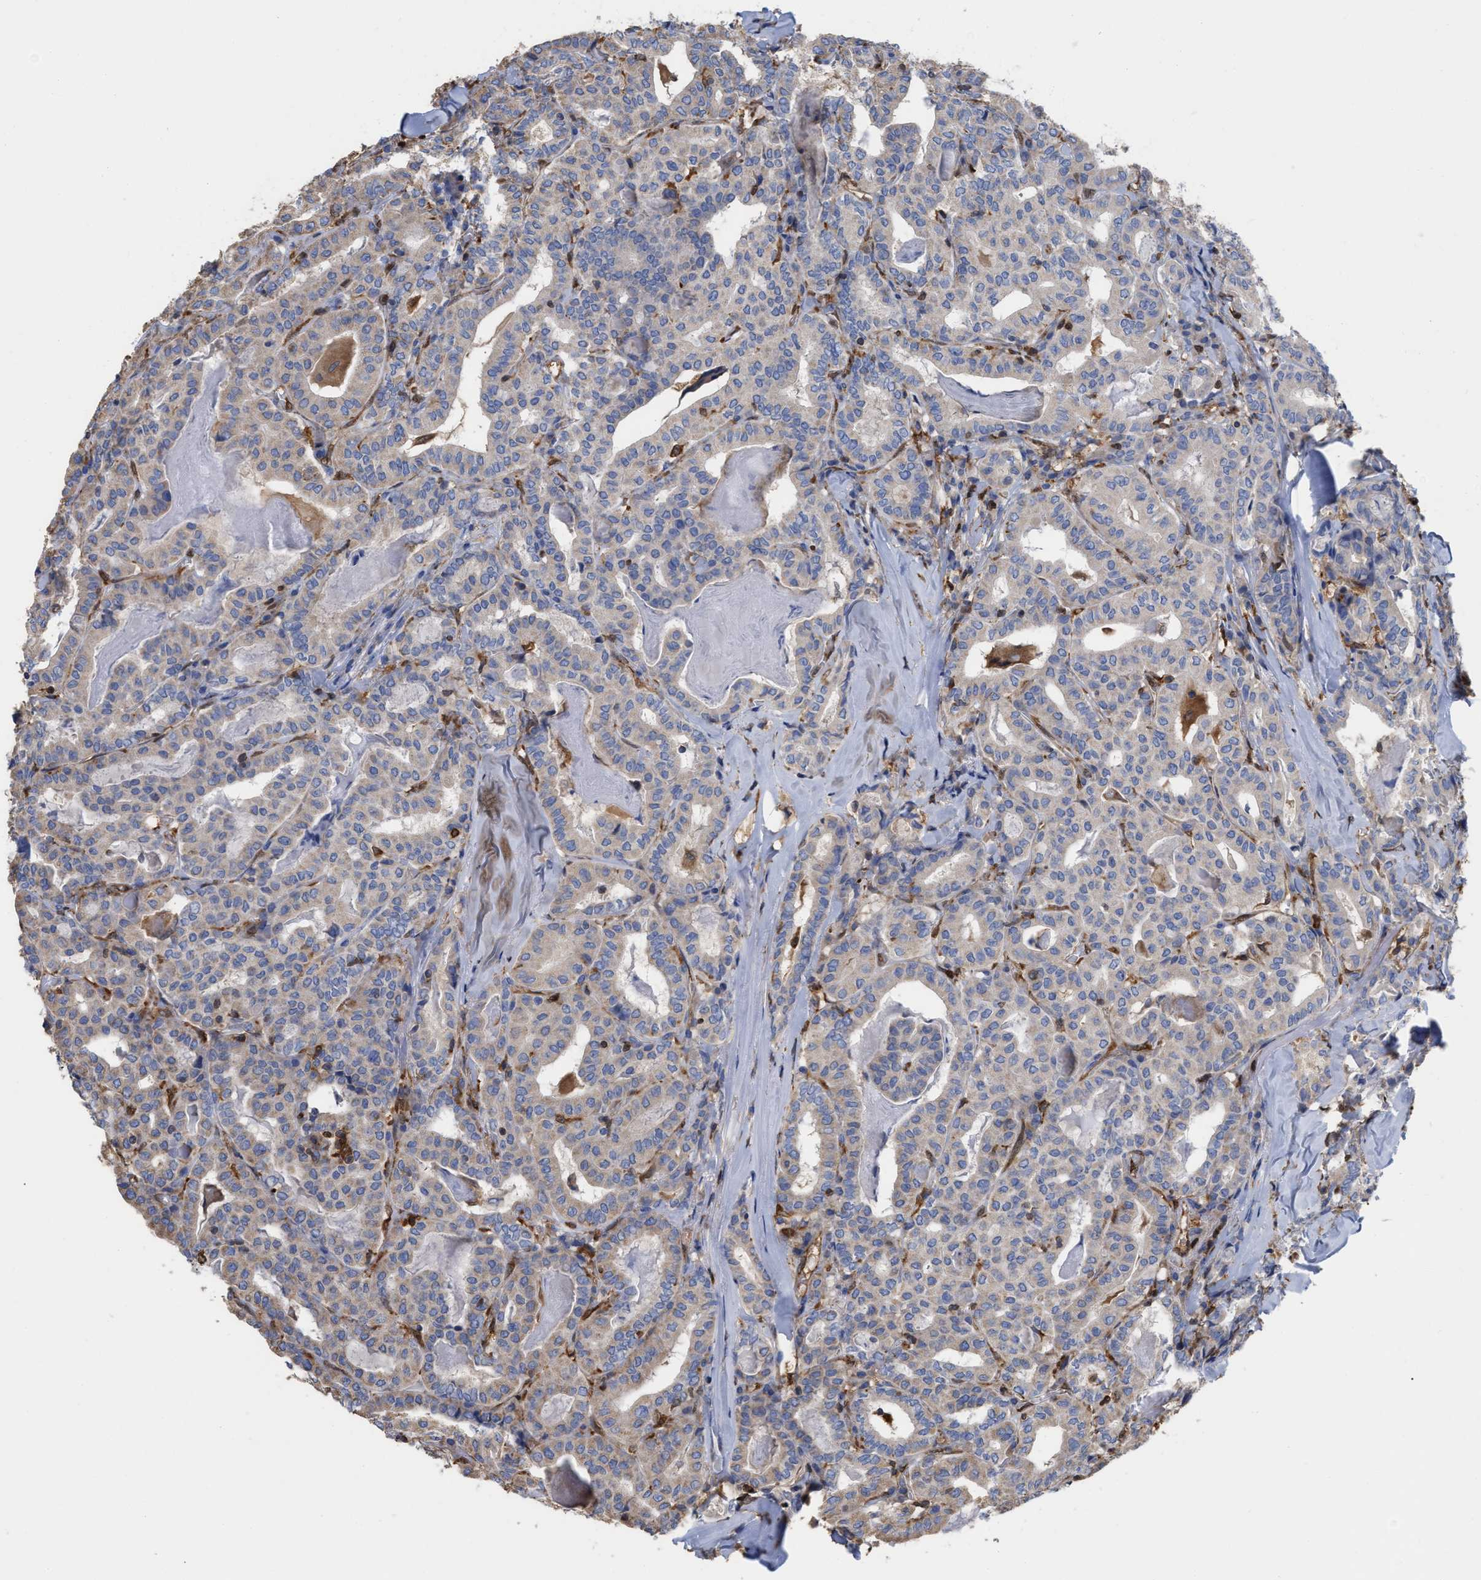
{"staining": {"intensity": "weak", "quantity": "<25%", "location": "cytoplasmic/membranous"}, "tissue": "thyroid cancer", "cell_type": "Tumor cells", "image_type": "cancer", "snomed": [{"axis": "morphology", "description": "Papillary adenocarcinoma, NOS"}, {"axis": "topography", "description": "Thyroid gland"}], "caption": "Immunohistochemistry photomicrograph of human thyroid papillary adenocarcinoma stained for a protein (brown), which reveals no positivity in tumor cells.", "gene": "GIMAP4", "patient": {"sex": "female", "age": 42}}